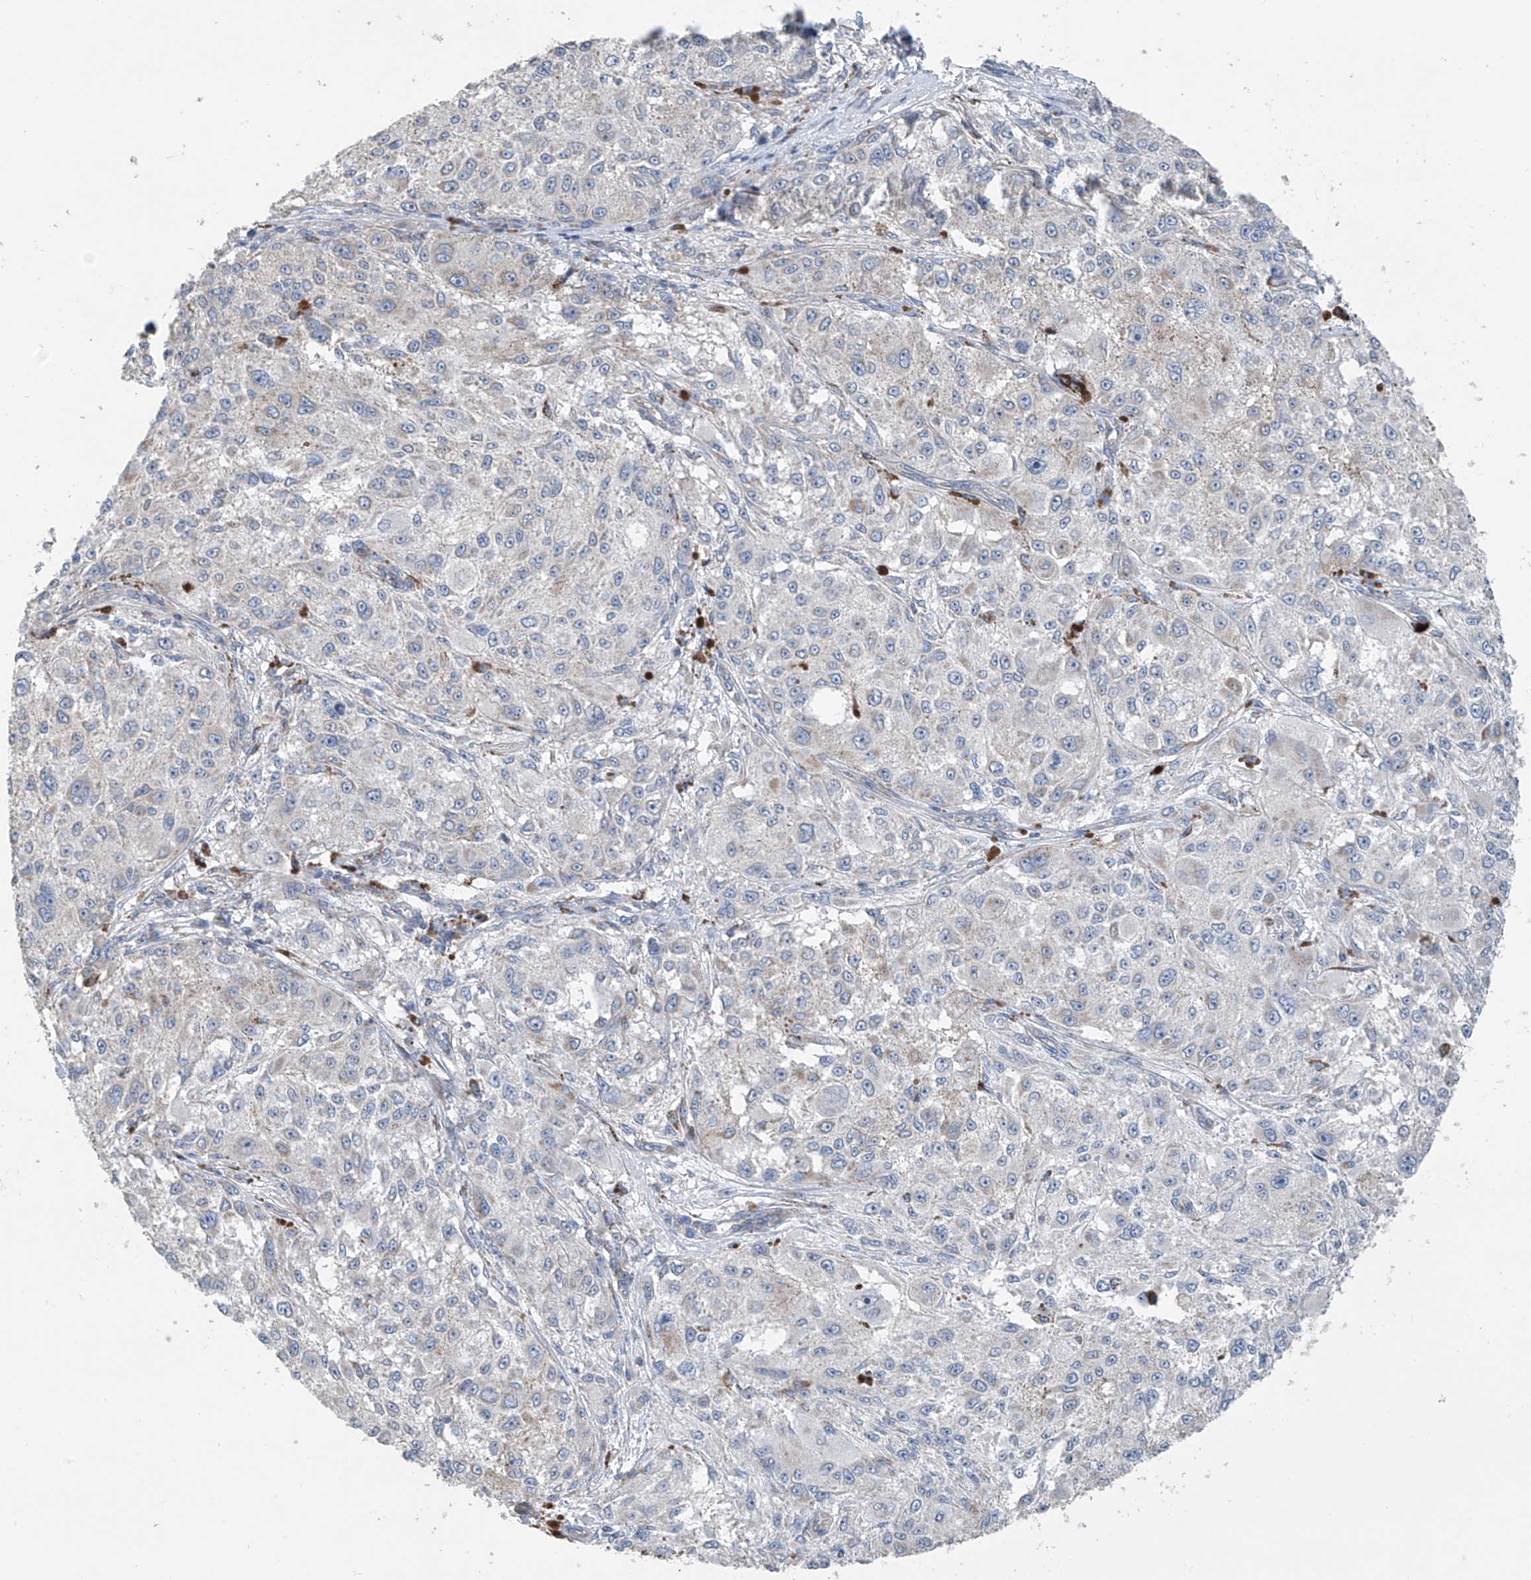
{"staining": {"intensity": "negative", "quantity": "none", "location": "none"}, "tissue": "melanoma", "cell_type": "Tumor cells", "image_type": "cancer", "snomed": [{"axis": "morphology", "description": "Necrosis, NOS"}, {"axis": "morphology", "description": "Malignant melanoma, NOS"}, {"axis": "topography", "description": "Skin"}], "caption": "This is a histopathology image of immunohistochemistry staining of malignant melanoma, which shows no expression in tumor cells.", "gene": "SYN3", "patient": {"sex": "female", "age": 87}}